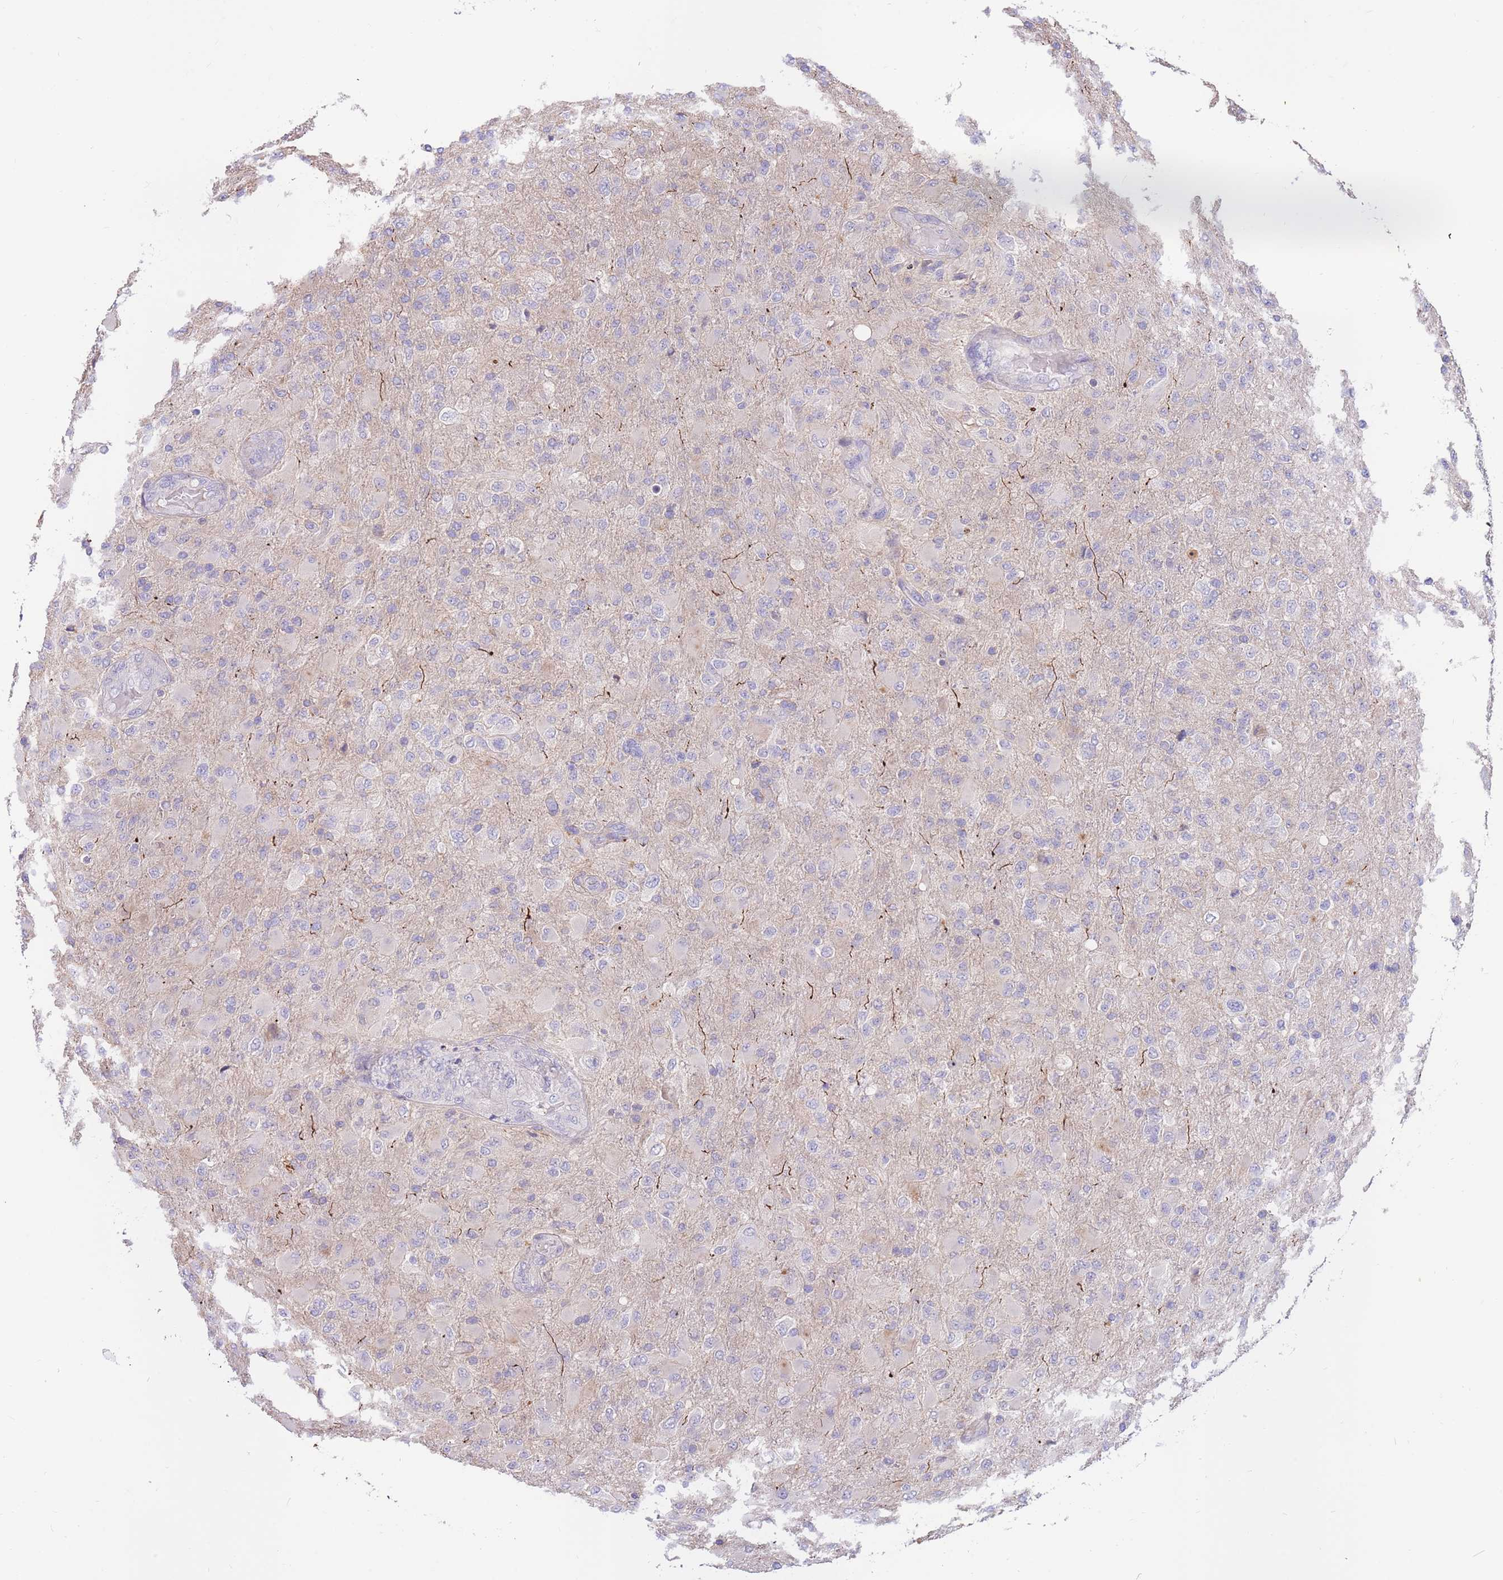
{"staining": {"intensity": "negative", "quantity": "none", "location": "none"}, "tissue": "glioma", "cell_type": "Tumor cells", "image_type": "cancer", "snomed": [{"axis": "morphology", "description": "Glioma, malignant, Low grade"}, {"axis": "topography", "description": "Brain"}], "caption": "IHC of malignant glioma (low-grade) demonstrates no positivity in tumor cells.", "gene": "BORCS5", "patient": {"sex": "male", "age": 65}}